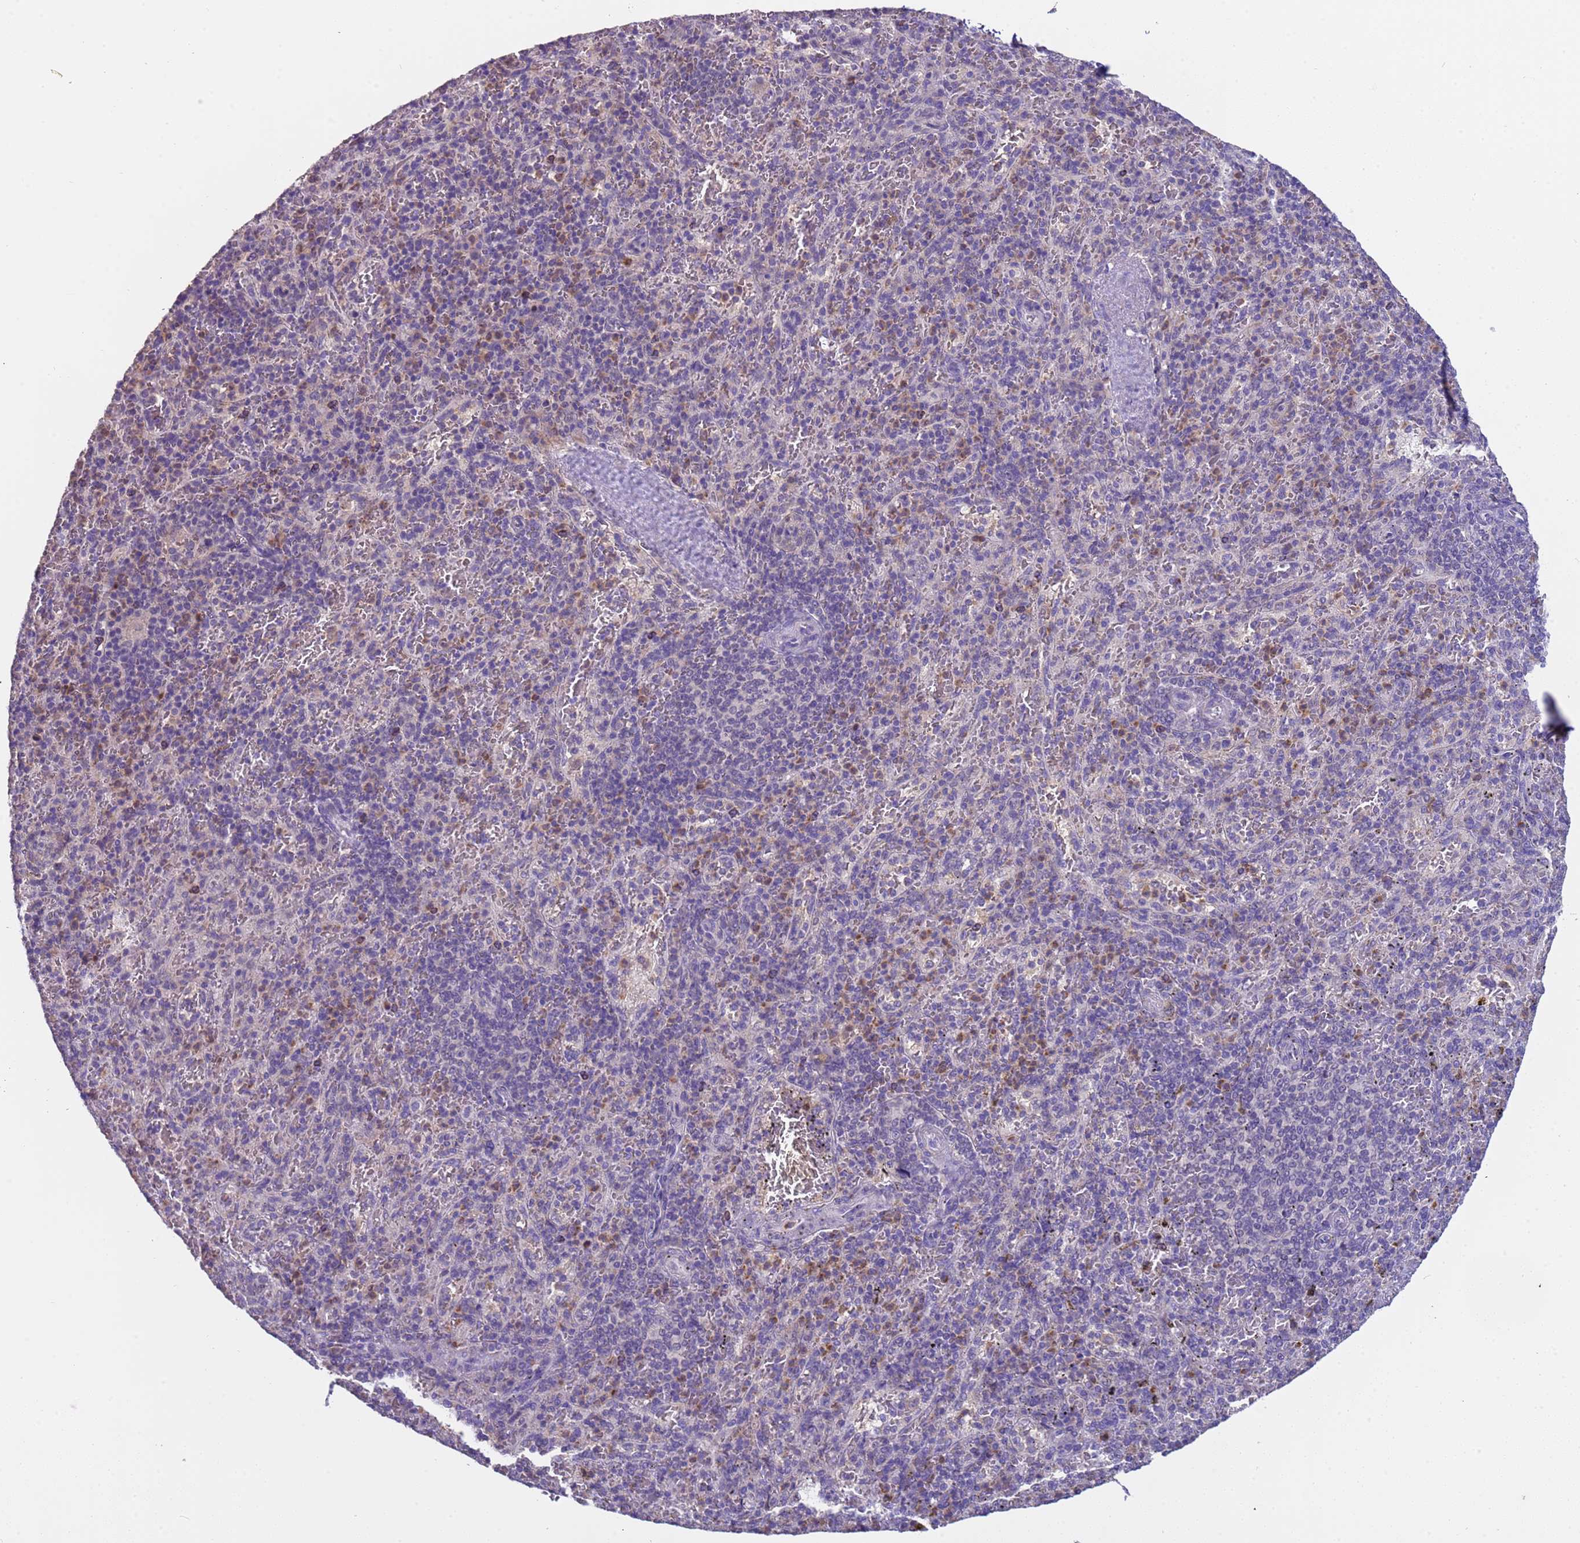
{"staining": {"intensity": "negative", "quantity": "none", "location": "none"}, "tissue": "spleen", "cell_type": "Cells in red pulp", "image_type": "normal", "snomed": [{"axis": "morphology", "description": "Normal tissue, NOS"}, {"axis": "topography", "description": "Spleen"}], "caption": "IHC micrograph of unremarkable spleen stained for a protein (brown), which demonstrates no positivity in cells in red pulp.", "gene": "ZNF248", "patient": {"sex": "male", "age": 82}}